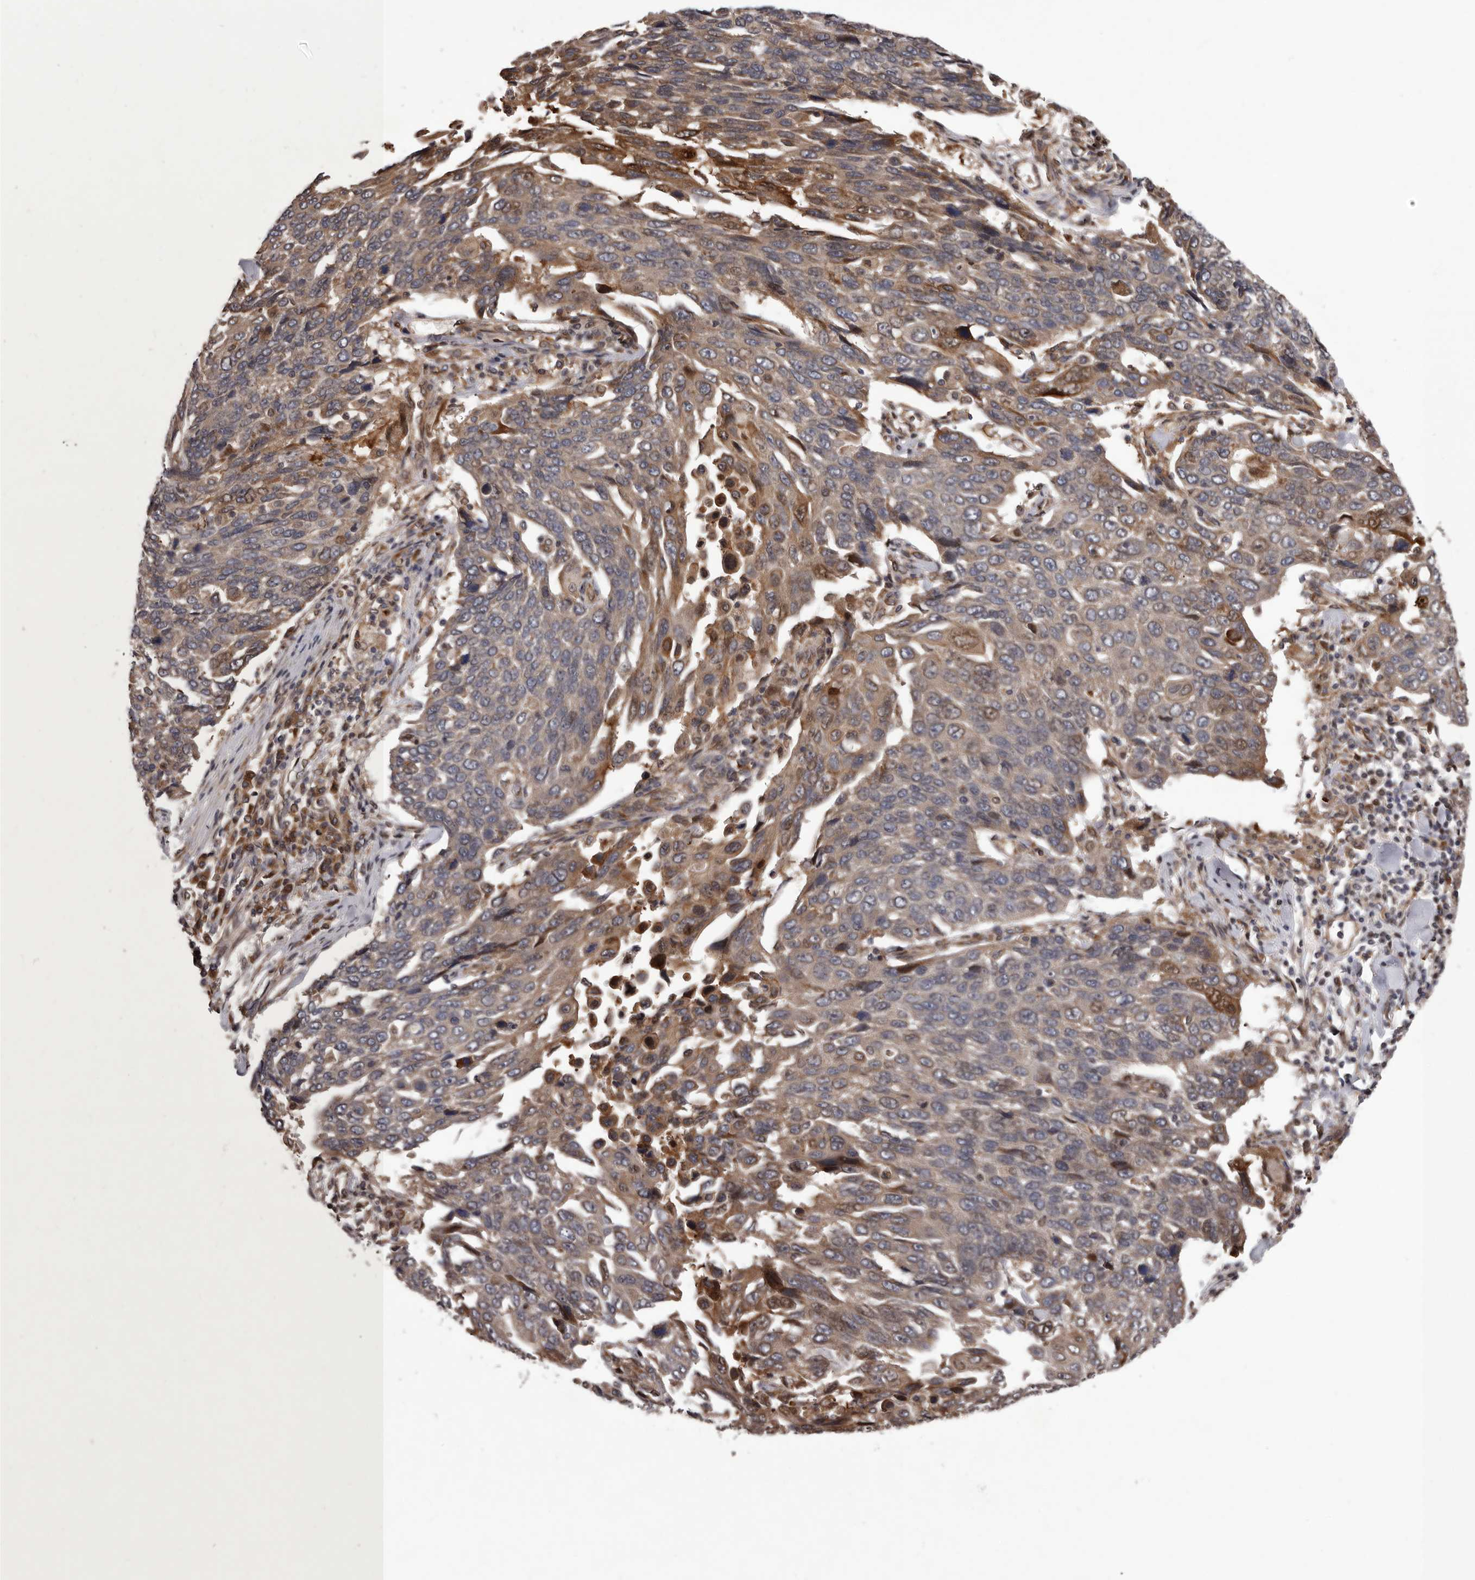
{"staining": {"intensity": "weak", "quantity": ">75%", "location": "cytoplasmic/membranous"}, "tissue": "lung cancer", "cell_type": "Tumor cells", "image_type": "cancer", "snomed": [{"axis": "morphology", "description": "Squamous cell carcinoma, NOS"}, {"axis": "topography", "description": "Lung"}], "caption": "Protein analysis of squamous cell carcinoma (lung) tissue shows weak cytoplasmic/membranous expression in about >75% of tumor cells.", "gene": "GADD45B", "patient": {"sex": "male", "age": 66}}